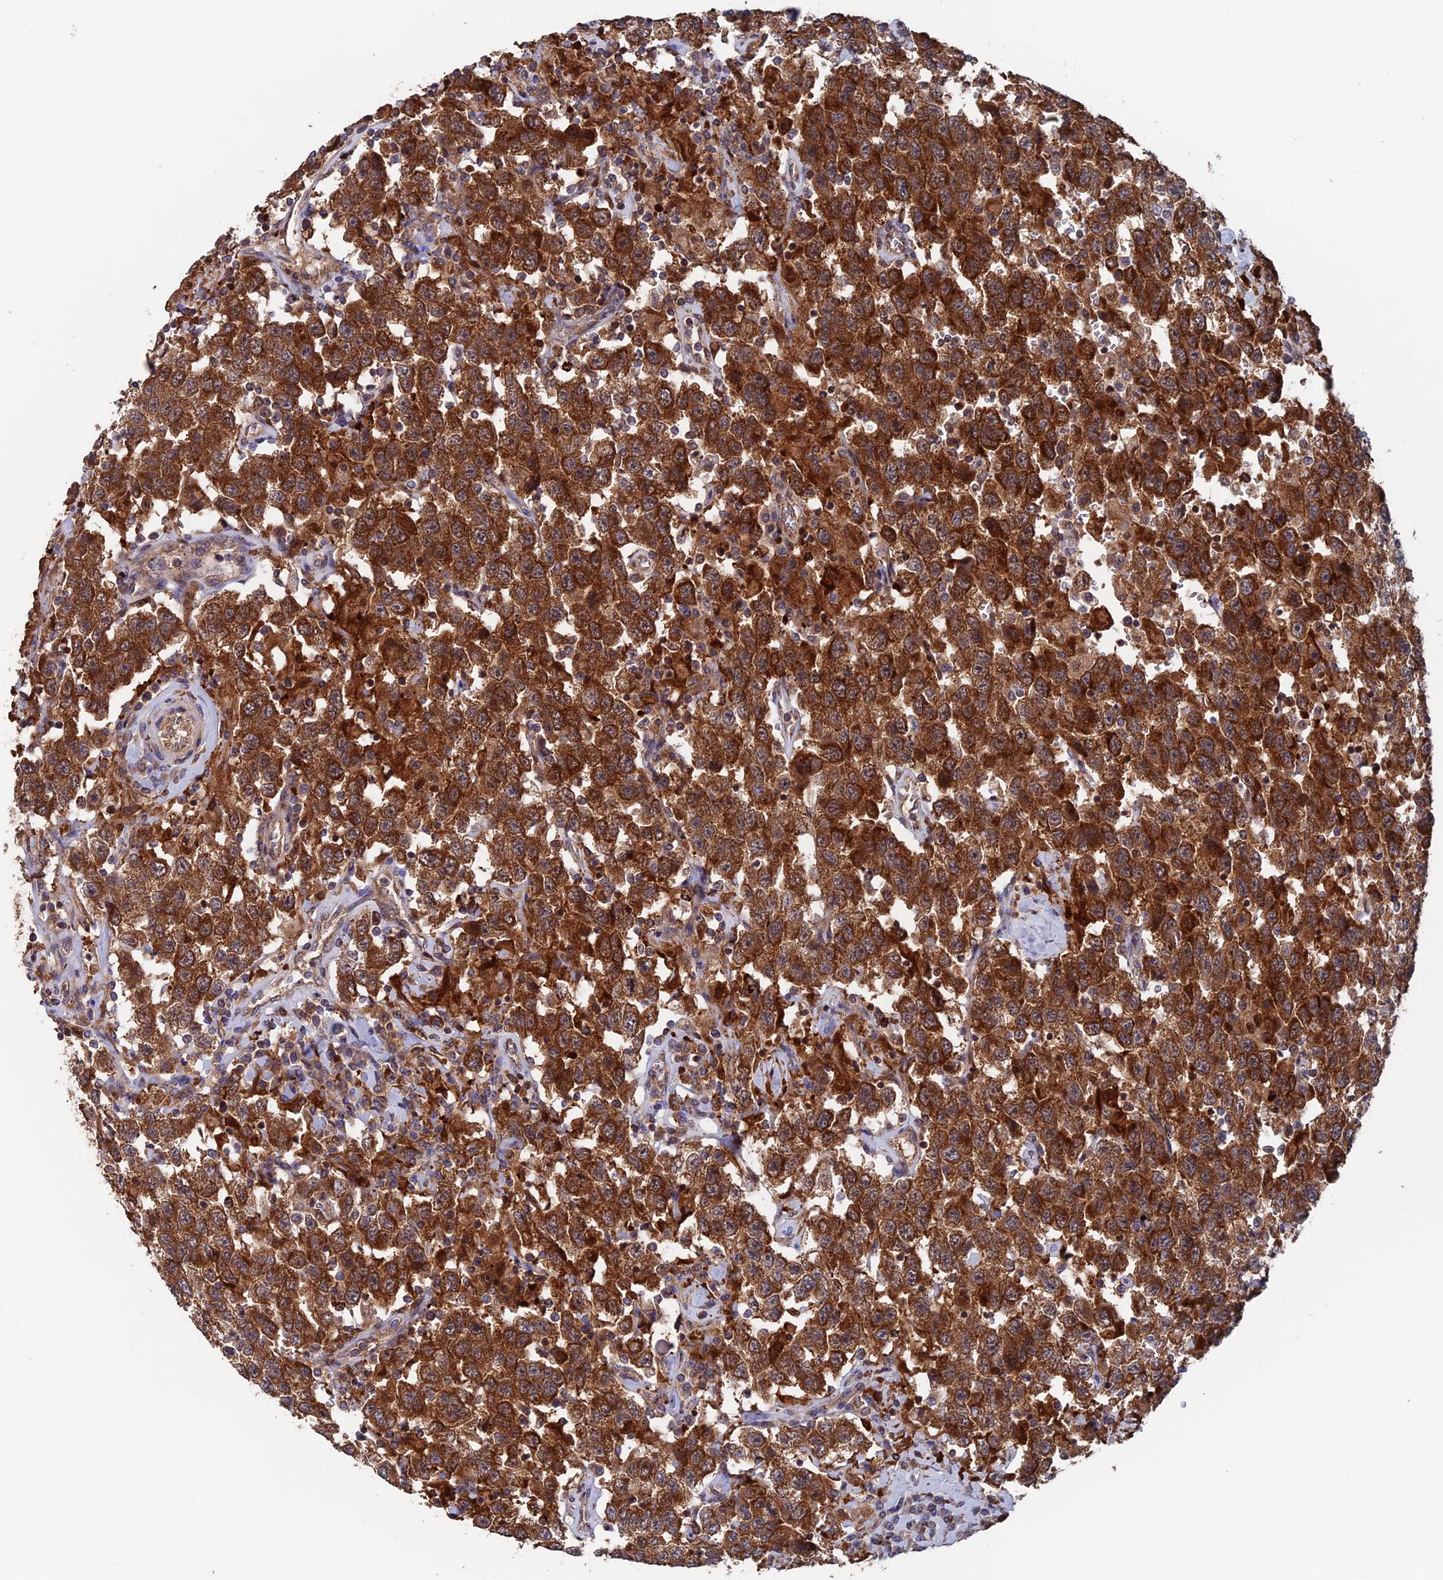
{"staining": {"intensity": "strong", "quantity": ">75%", "location": "cytoplasmic/membranous"}, "tissue": "testis cancer", "cell_type": "Tumor cells", "image_type": "cancer", "snomed": [{"axis": "morphology", "description": "Seminoma, NOS"}, {"axis": "topography", "description": "Testis"}], "caption": "Brown immunohistochemical staining in human testis cancer exhibits strong cytoplasmic/membranous staining in approximately >75% of tumor cells. The staining was performed using DAB (3,3'-diaminobenzidine), with brown indicating positive protein expression. Nuclei are stained blue with hematoxylin.", "gene": "DTYMK", "patient": {"sex": "male", "age": 41}}